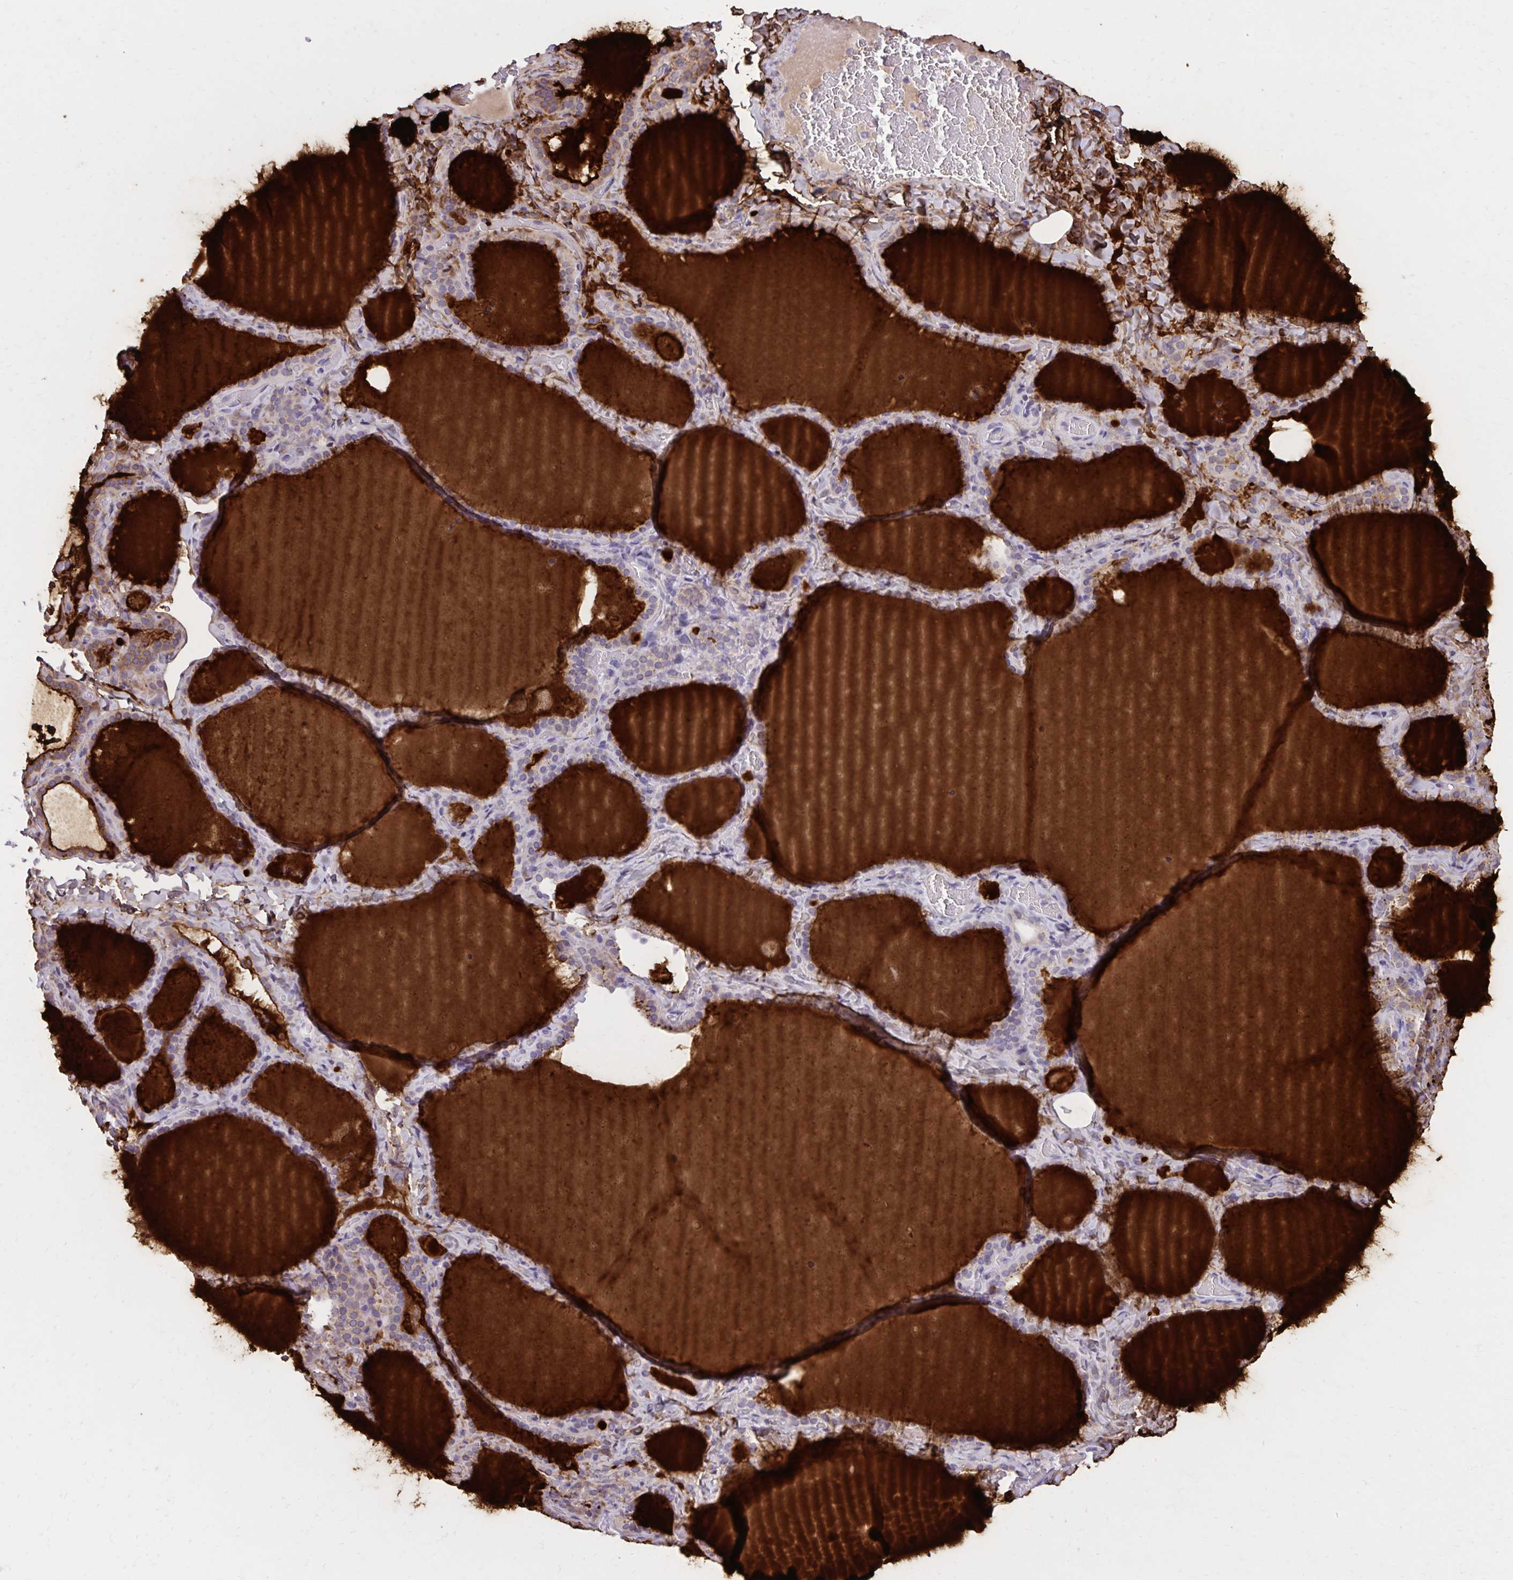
{"staining": {"intensity": "weak", "quantity": "<25%", "location": "cytoplasmic/membranous"}, "tissue": "thyroid gland", "cell_type": "Glandular cells", "image_type": "normal", "snomed": [{"axis": "morphology", "description": "Normal tissue, NOS"}, {"axis": "topography", "description": "Thyroid gland"}], "caption": "High power microscopy image of an immunohistochemistry (IHC) micrograph of benign thyroid gland, revealing no significant positivity in glandular cells.", "gene": "FAM166C", "patient": {"sex": "female", "age": 22}}